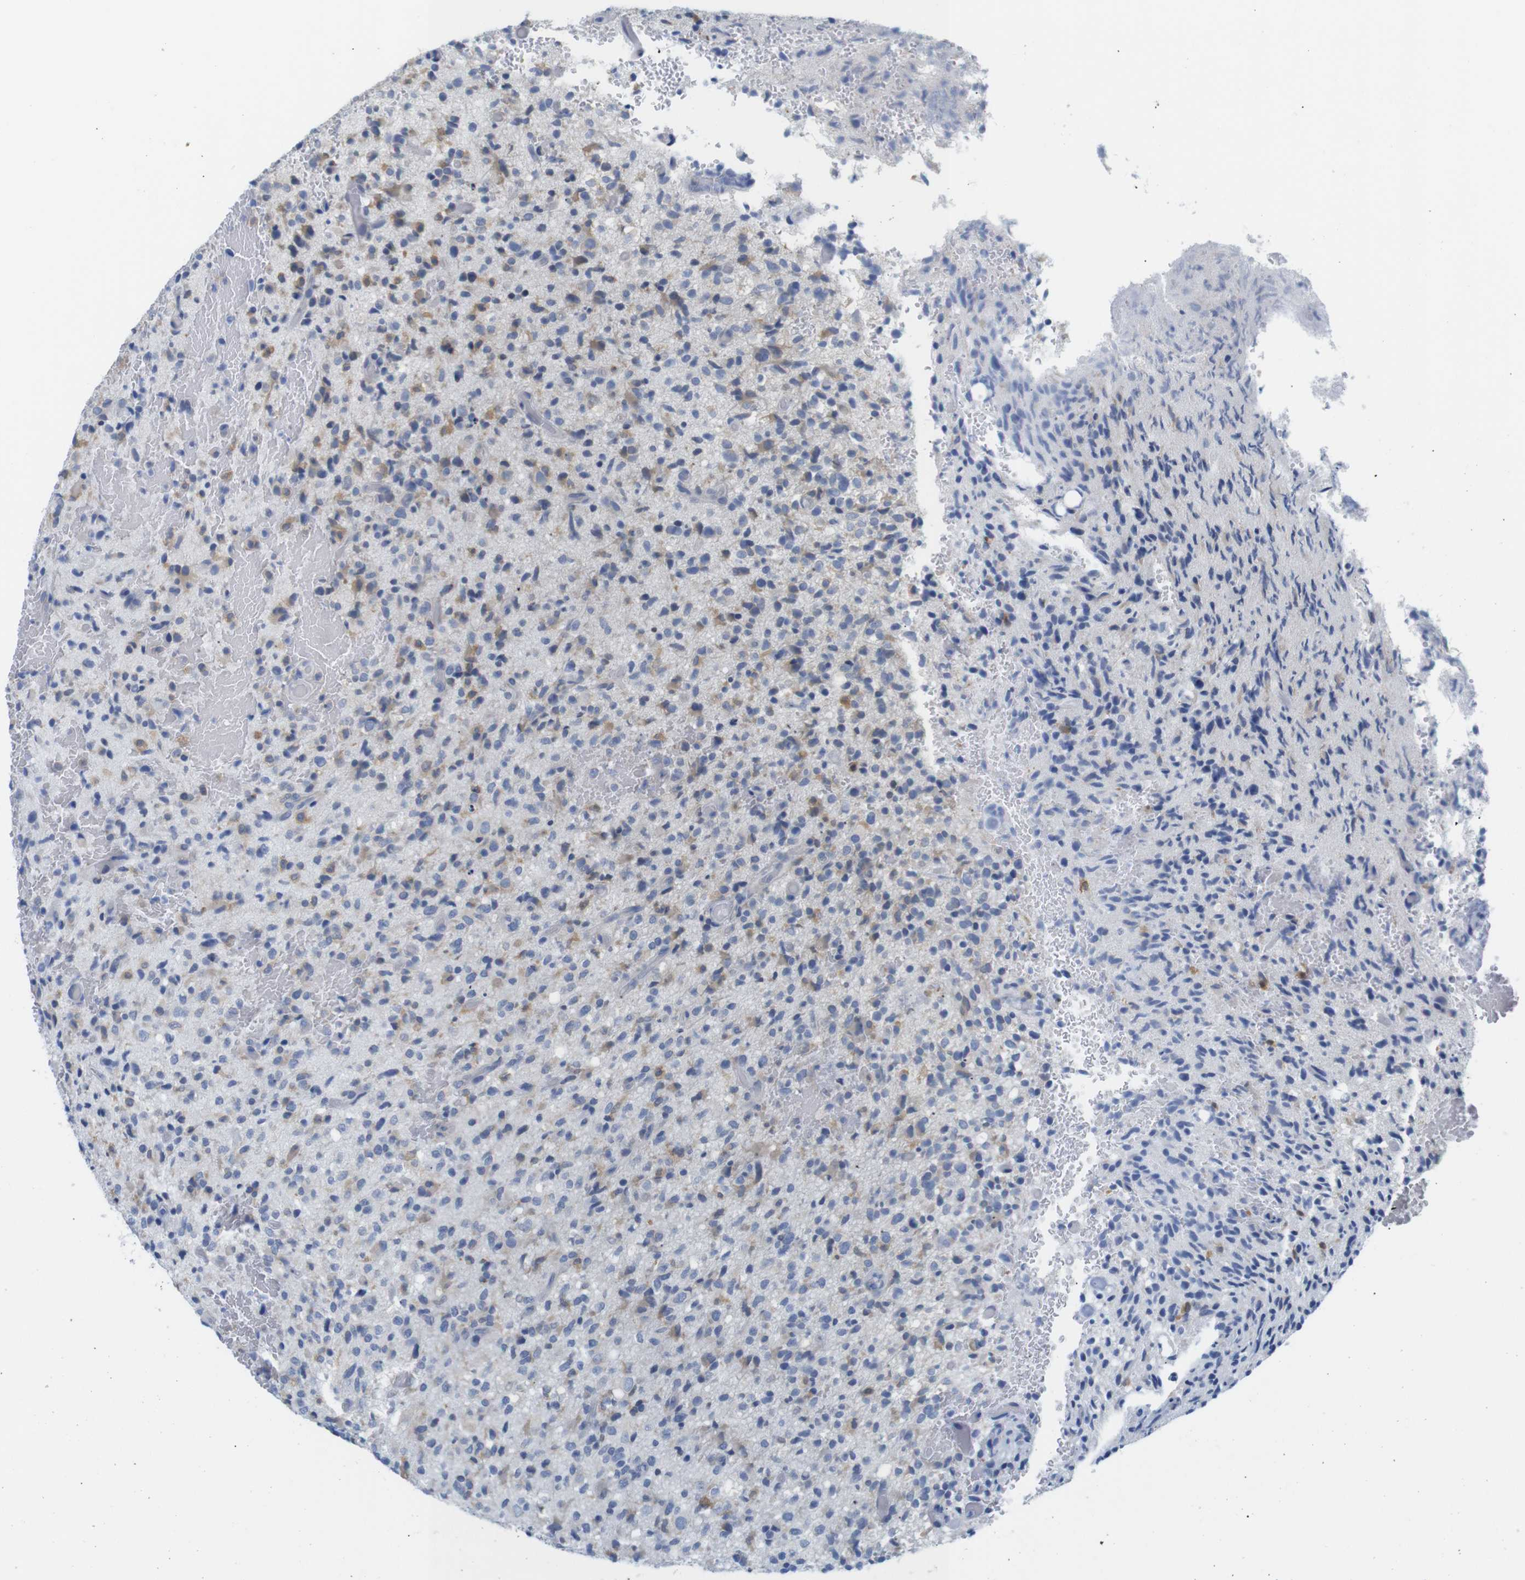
{"staining": {"intensity": "weak", "quantity": "<25%", "location": "cytoplasmic/membranous"}, "tissue": "glioma", "cell_type": "Tumor cells", "image_type": "cancer", "snomed": [{"axis": "morphology", "description": "Glioma, malignant, High grade"}, {"axis": "topography", "description": "Brain"}], "caption": "Immunohistochemistry of malignant glioma (high-grade) shows no staining in tumor cells.", "gene": "NEBL", "patient": {"sex": "male", "age": 71}}